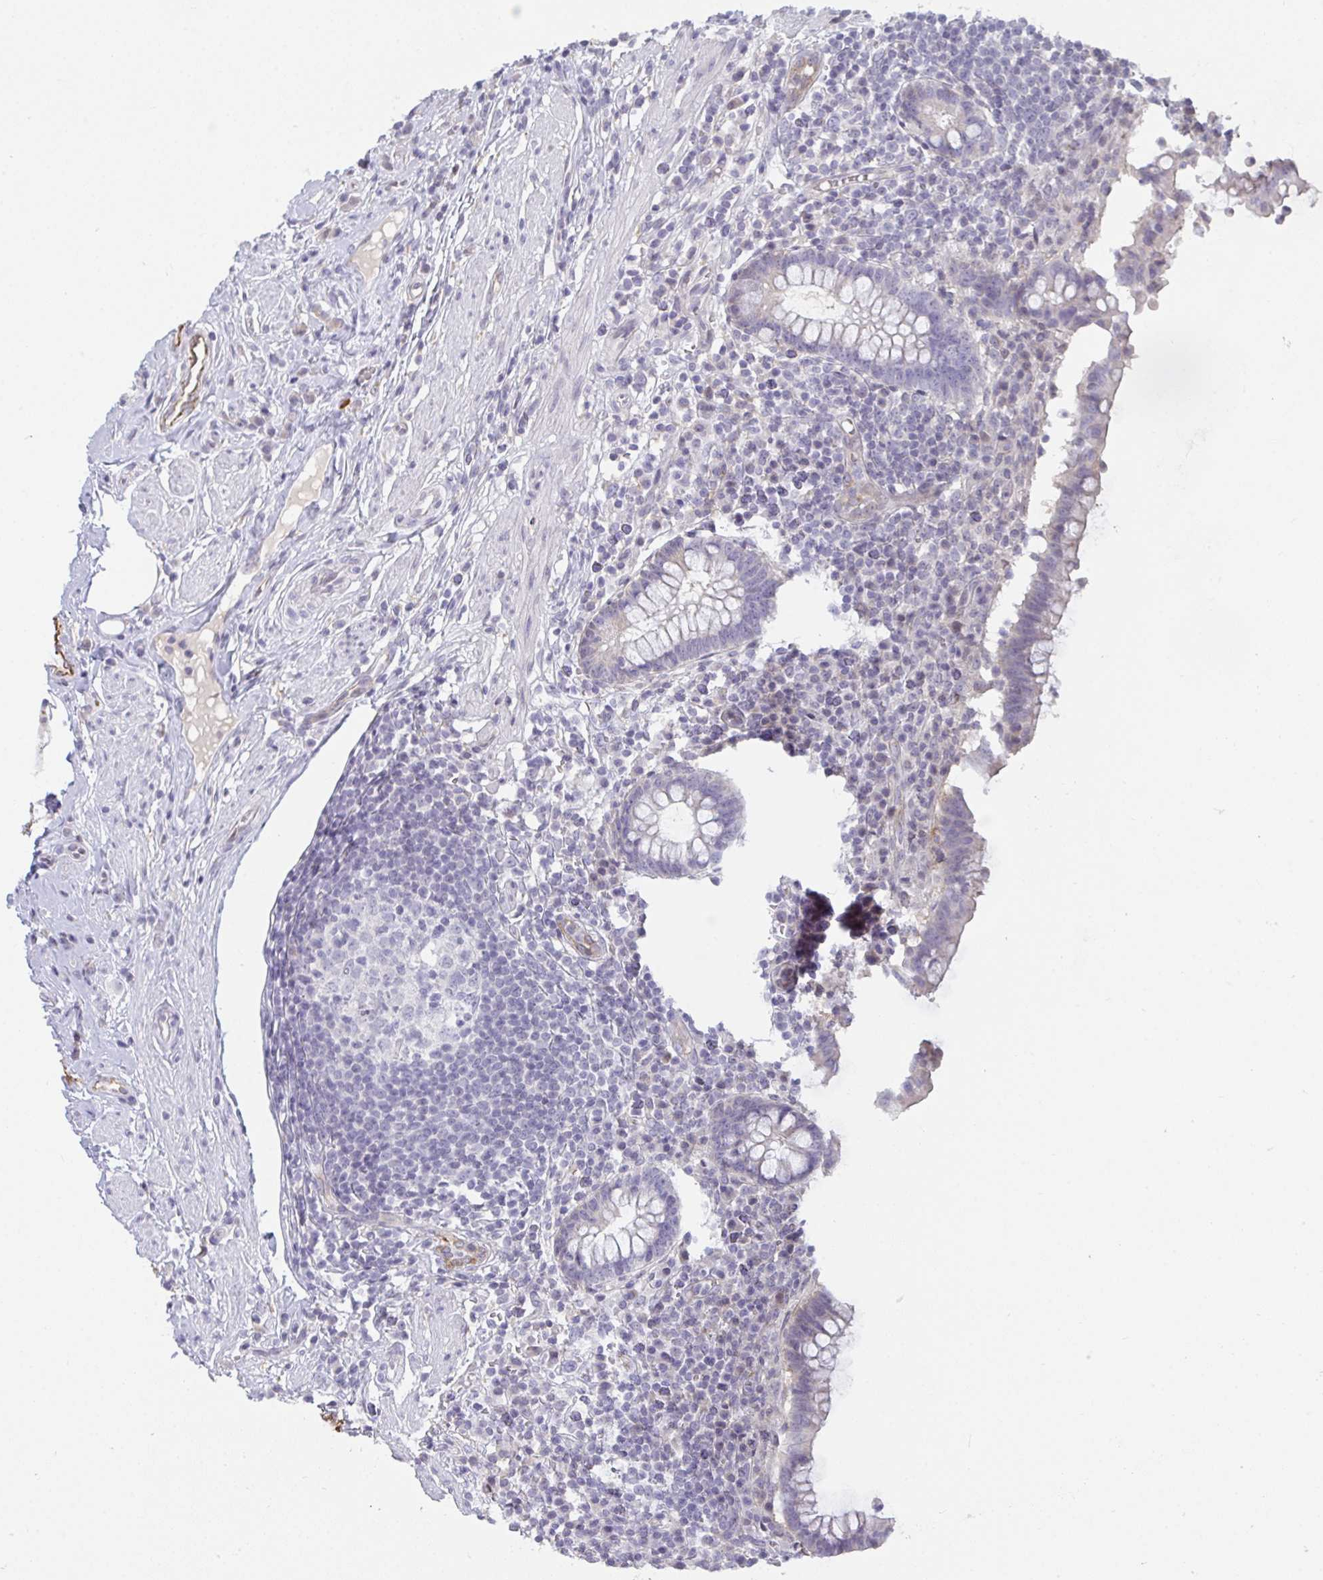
{"staining": {"intensity": "weak", "quantity": "<25%", "location": "cytoplasmic/membranous"}, "tissue": "appendix", "cell_type": "Glandular cells", "image_type": "normal", "snomed": [{"axis": "morphology", "description": "Normal tissue, NOS"}, {"axis": "topography", "description": "Appendix"}], "caption": "This micrograph is of normal appendix stained with immunohistochemistry to label a protein in brown with the nuclei are counter-stained blue. There is no staining in glandular cells. The staining is performed using DAB (3,3'-diaminobenzidine) brown chromogen with nuclei counter-stained in using hematoxylin.", "gene": "SEMA6B", "patient": {"sex": "female", "age": 56}}